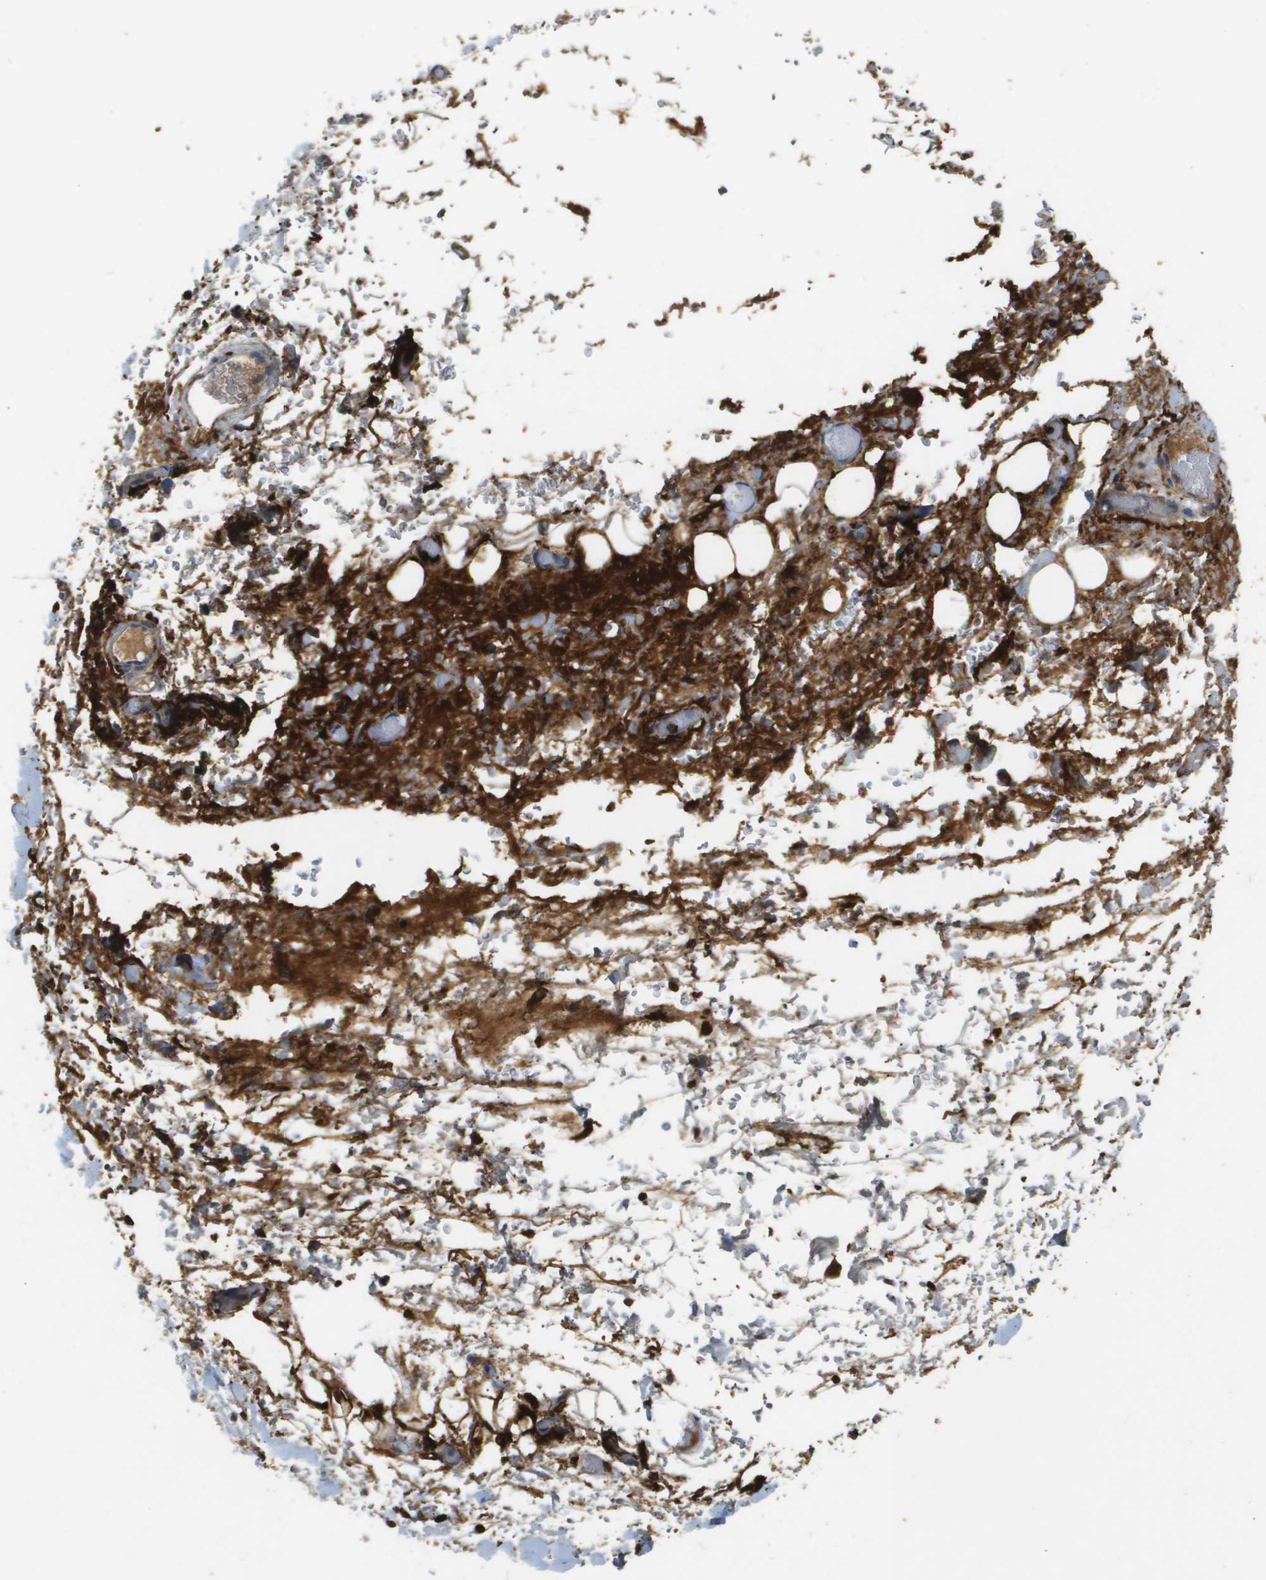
{"staining": {"intensity": "moderate", "quantity": "<25%", "location": "cytoplasmic/membranous"}, "tissue": "adipose tissue", "cell_type": "Adipocytes", "image_type": "normal", "snomed": [{"axis": "morphology", "description": "Normal tissue, NOS"}, {"axis": "morphology", "description": "Adenocarcinoma, NOS"}, {"axis": "topography", "description": "Esophagus"}], "caption": "Immunohistochemistry (IHC) (DAB) staining of unremarkable adipose tissue displays moderate cytoplasmic/membranous protein expression in about <25% of adipocytes. (DAB = brown stain, brightfield microscopy at high magnification).", "gene": "VTN", "patient": {"sex": "male", "age": 62}}